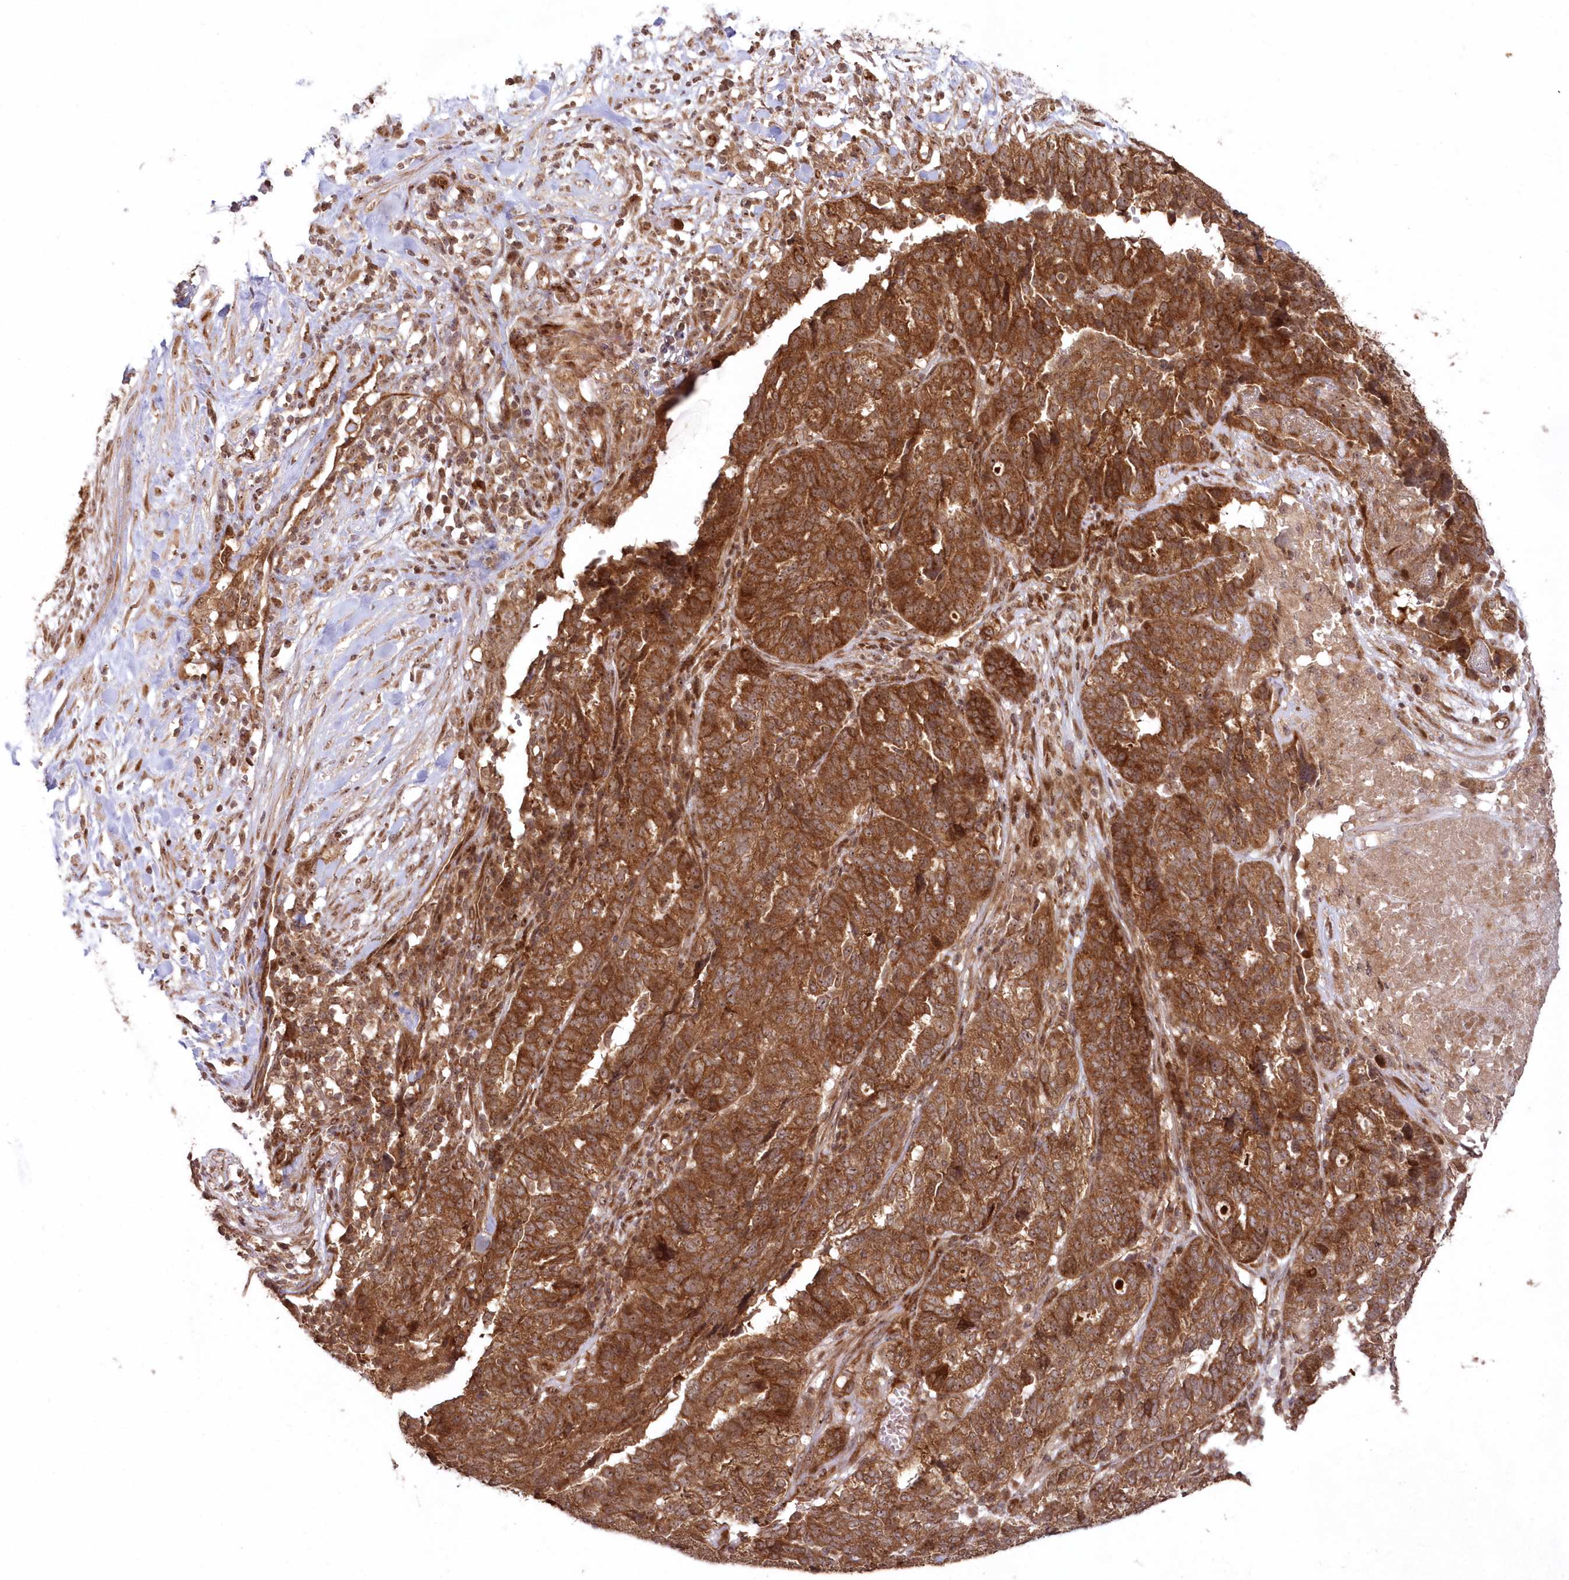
{"staining": {"intensity": "strong", "quantity": ">75%", "location": "cytoplasmic/membranous,nuclear"}, "tissue": "ovarian cancer", "cell_type": "Tumor cells", "image_type": "cancer", "snomed": [{"axis": "morphology", "description": "Cystadenocarcinoma, serous, NOS"}, {"axis": "topography", "description": "Ovary"}], "caption": "Ovarian serous cystadenocarcinoma stained with a protein marker shows strong staining in tumor cells.", "gene": "SERINC1", "patient": {"sex": "female", "age": 59}}